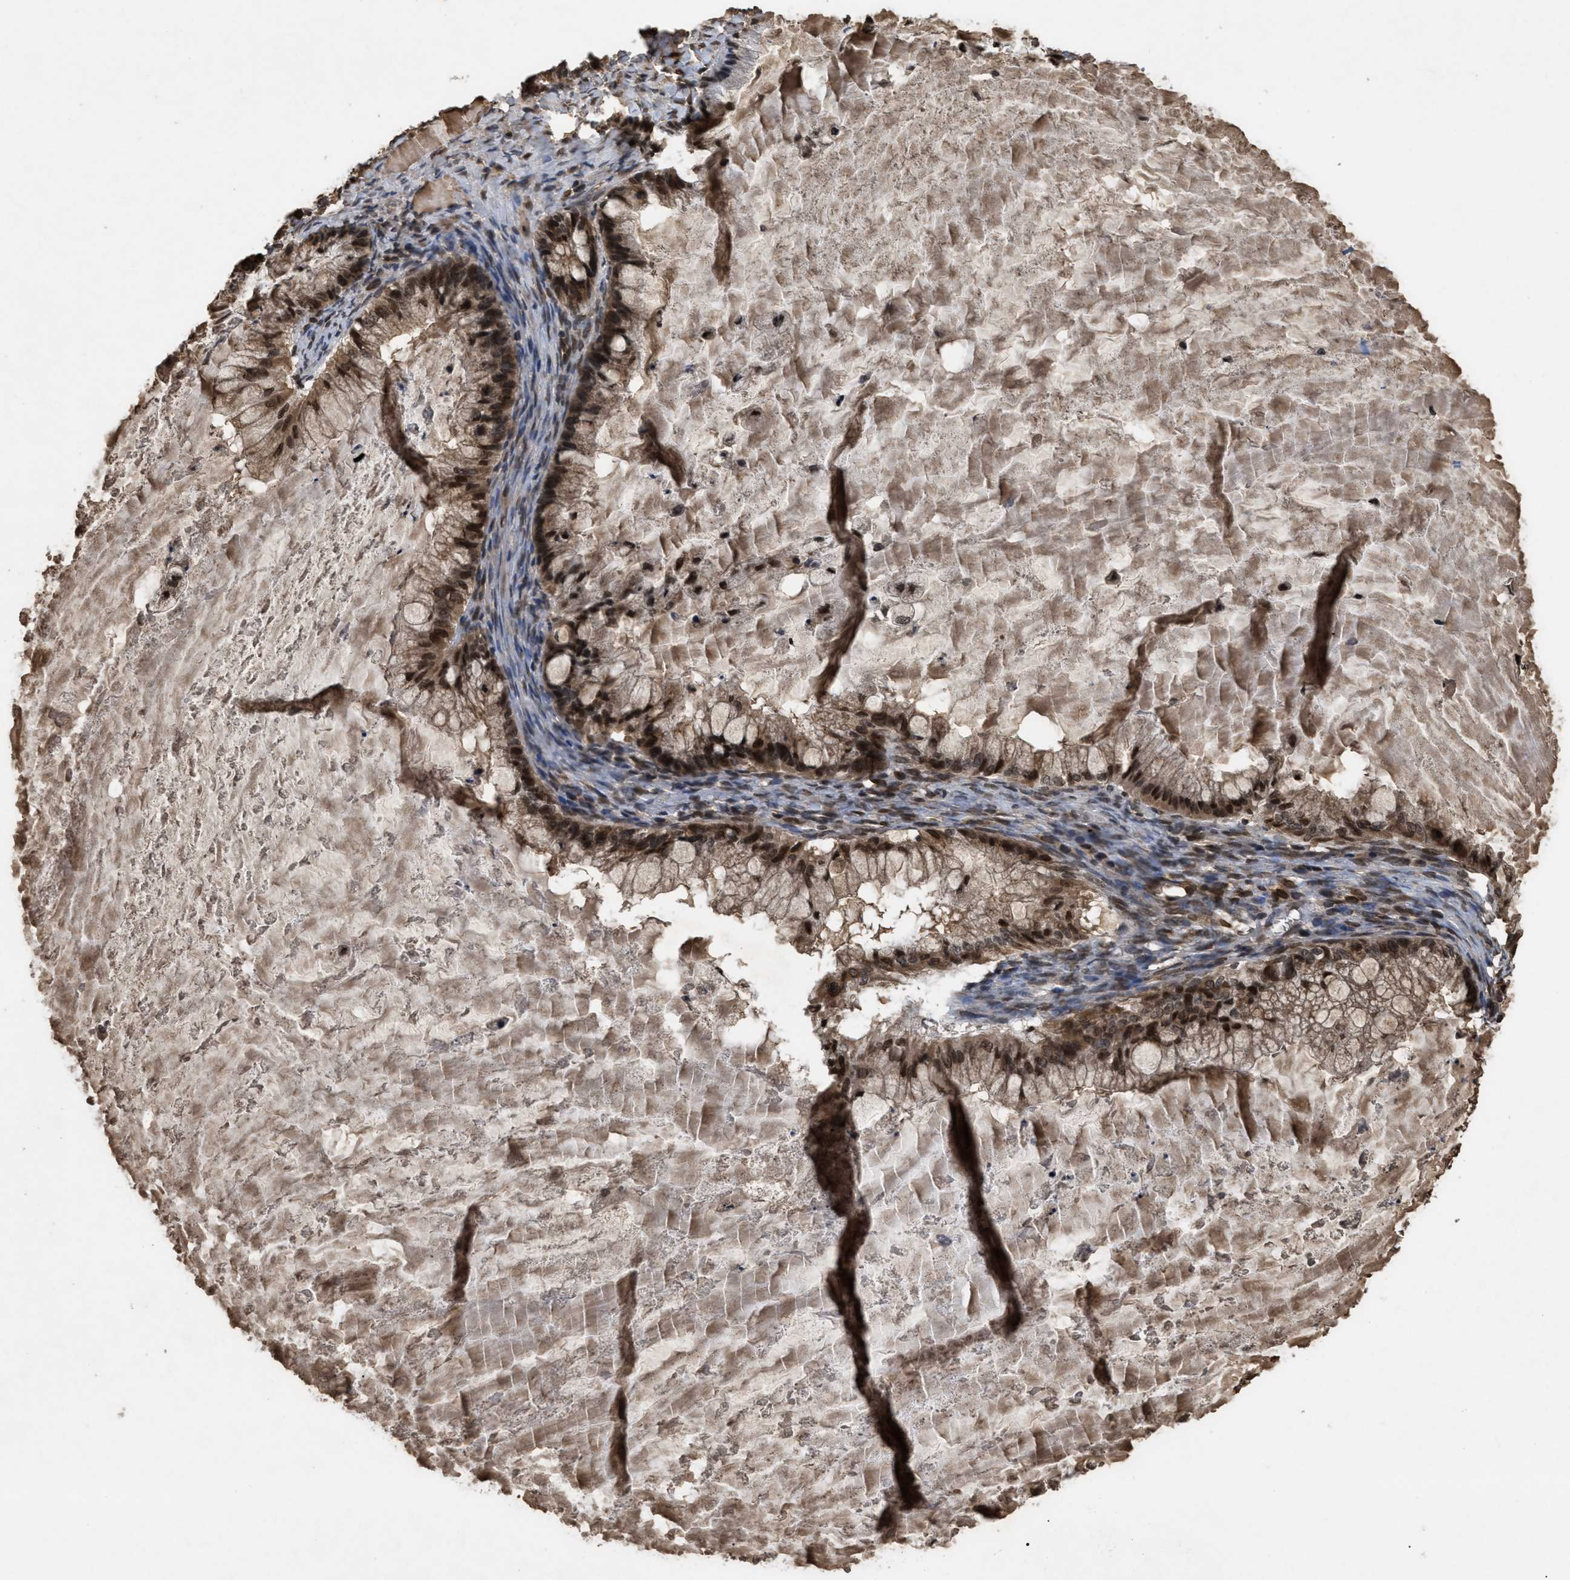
{"staining": {"intensity": "strong", "quantity": ">75%", "location": "cytoplasmic/membranous,nuclear"}, "tissue": "ovarian cancer", "cell_type": "Tumor cells", "image_type": "cancer", "snomed": [{"axis": "morphology", "description": "Cystadenocarcinoma, mucinous, NOS"}, {"axis": "topography", "description": "Ovary"}], "caption": "Approximately >75% of tumor cells in ovarian cancer (mucinous cystadenocarcinoma) demonstrate strong cytoplasmic/membranous and nuclear protein positivity as visualized by brown immunohistochemical staining.", "gene": "CRY1", "patient": {"sex": "female", "age": 57}}